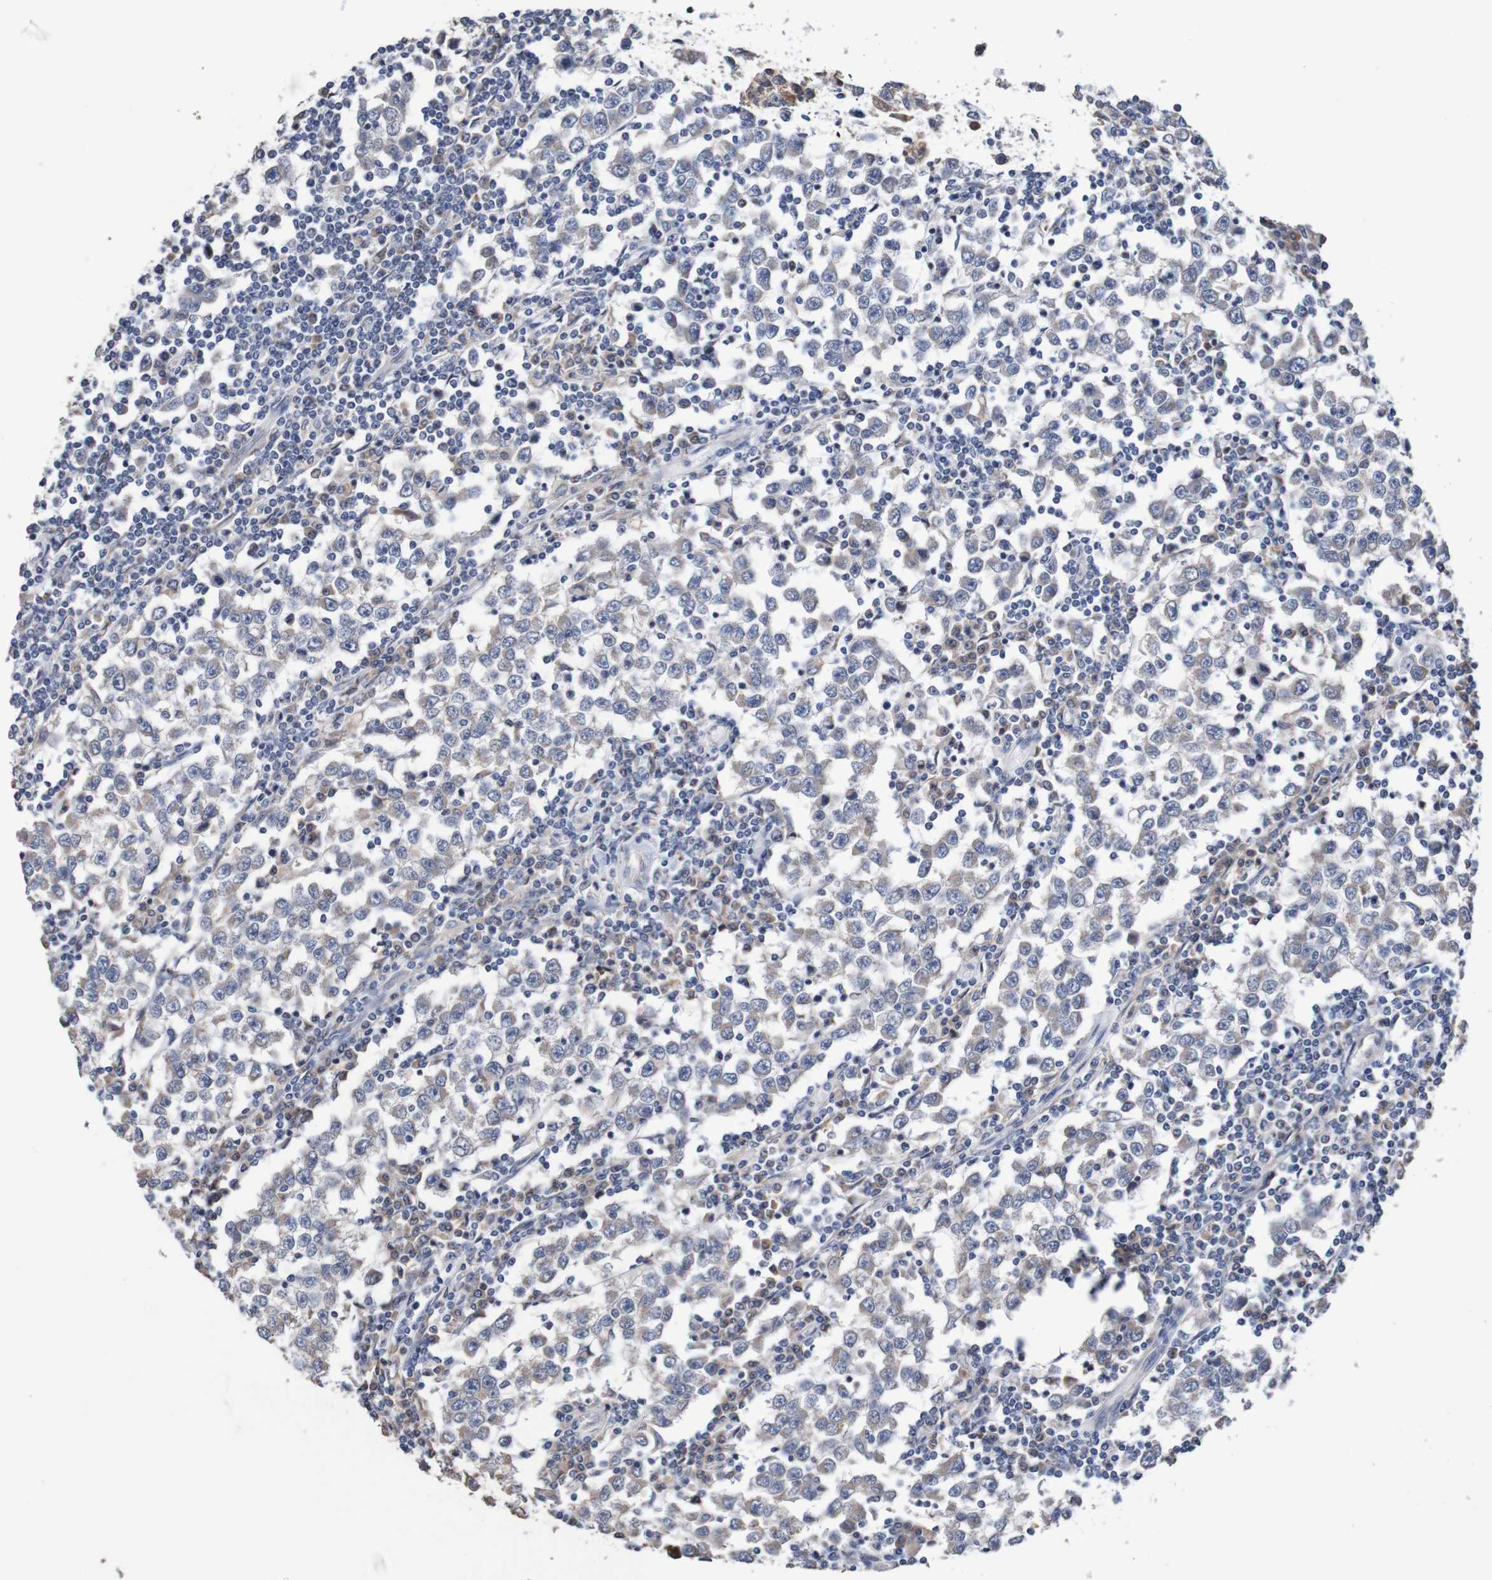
{"staining": {"intensity": "weak", "quantity": "25%-75%", "location": "cytoplasmic/membranous"}, "tissue": "testis cancer", "cell_type": "Tumor cells", "image_type": "cancer", "snomed": [{"axis": "morphology", "description": "Seminoma, NOS"}, {"axis": "topography", "description": "Testis"}], "caption": "A micrograph showing weak cytoplasmic/membranous staining in approximately 25%-75% of tumor cells in seminoma (testis), as visualized by brown immunohistochemical staining.", "gene": "FIBP", "patient": {"sex": "male", "age": 65}}